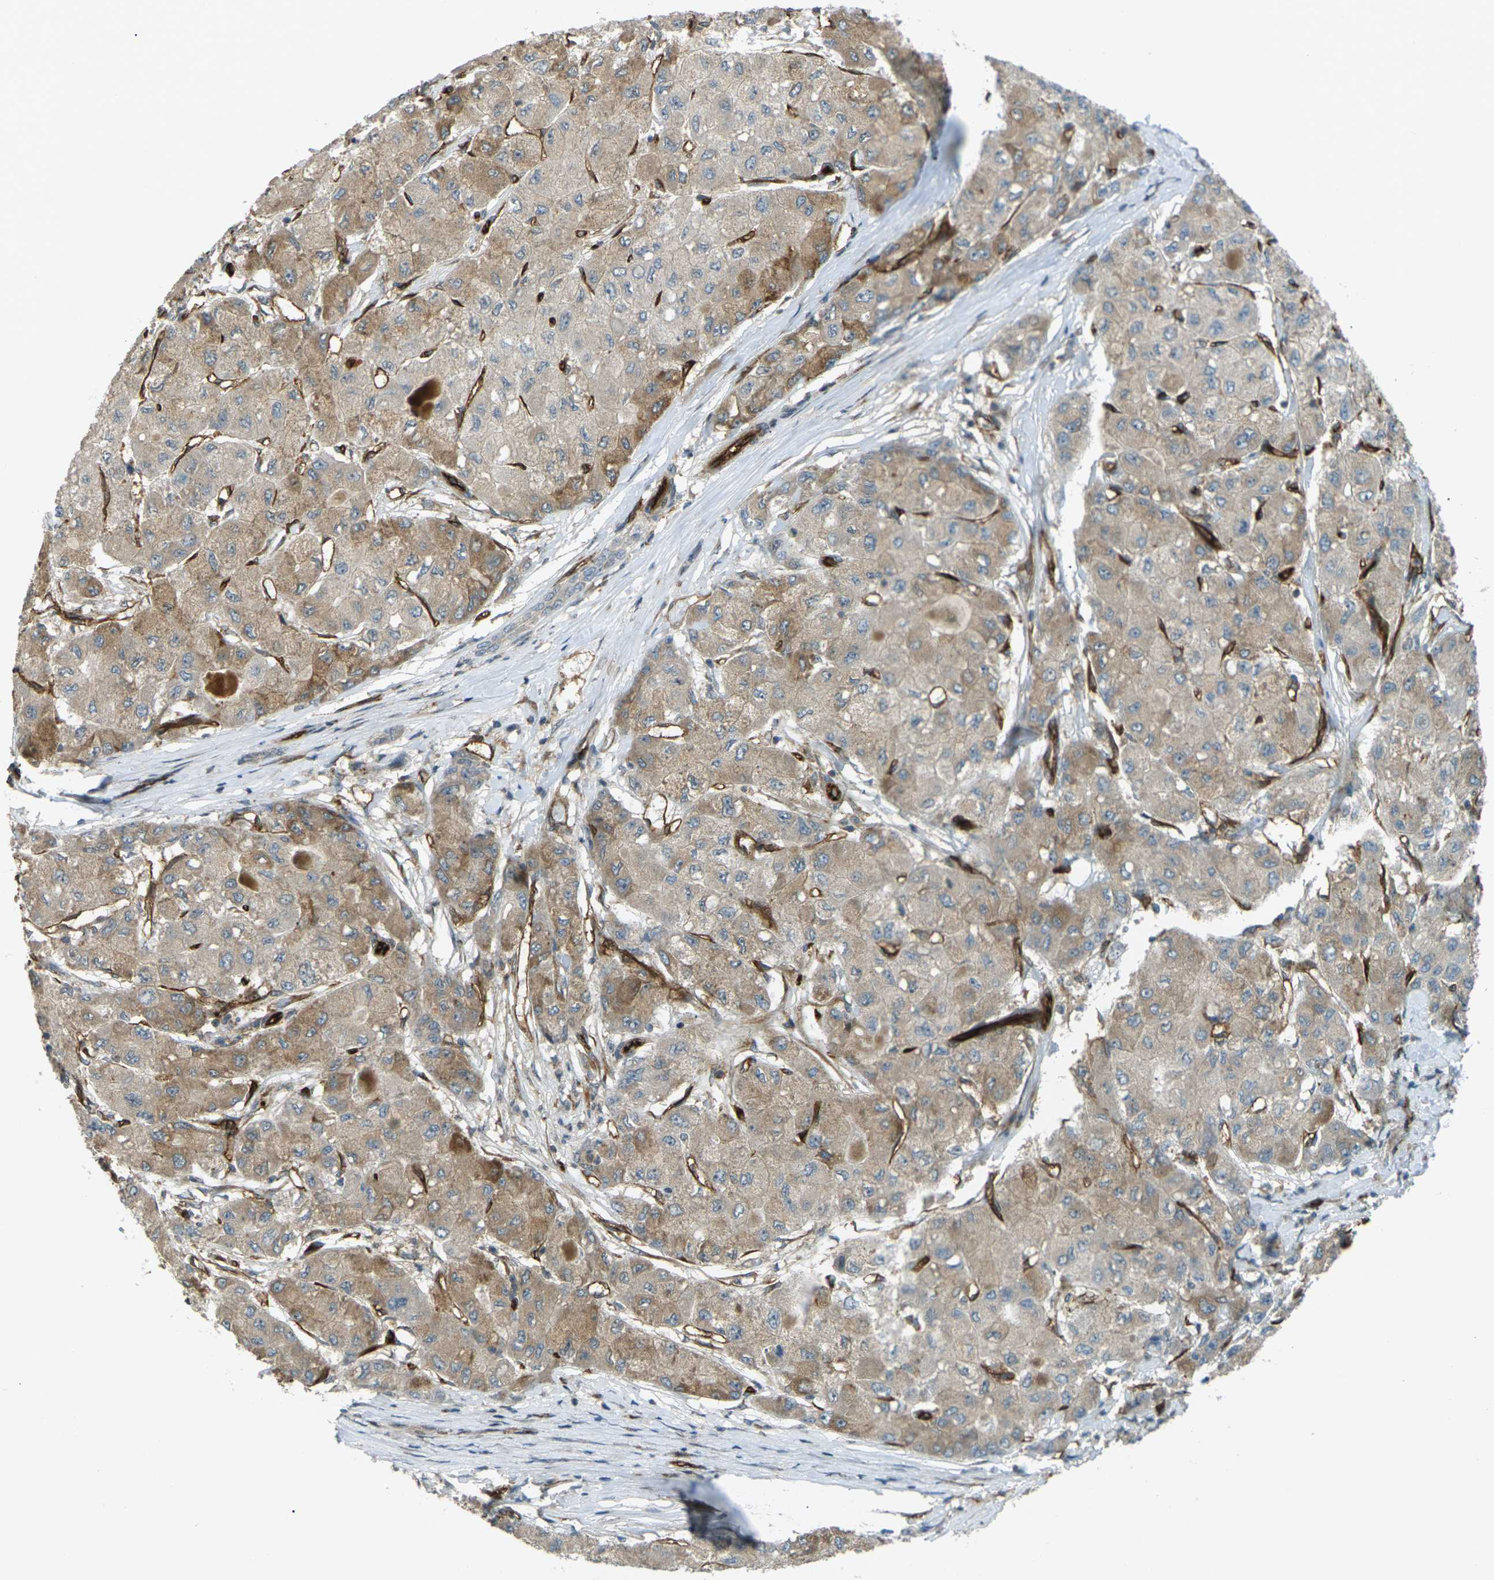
{"staining": {"intensity": "moderate", "quantity": ">75%", "location": "cytoplasmic/membranous"}, "tissue": "liver cancer", "cell_type": "Tumor cells", "image_type": "cancer", "snomed": [{"axis": "morphology", "description": "Carcinoma, Hepatocellular, NOS"}, {"axis": "topography", "description": "Liver"}], "caption": "Hepatocellular carcinoma (liver) stained with a brown dye shows moderate cytoplasmic/membranous positive staining in about >75% of tumor cells.", "gene": "S1PR1", "patient": {"sex": "male", "age": 80}}